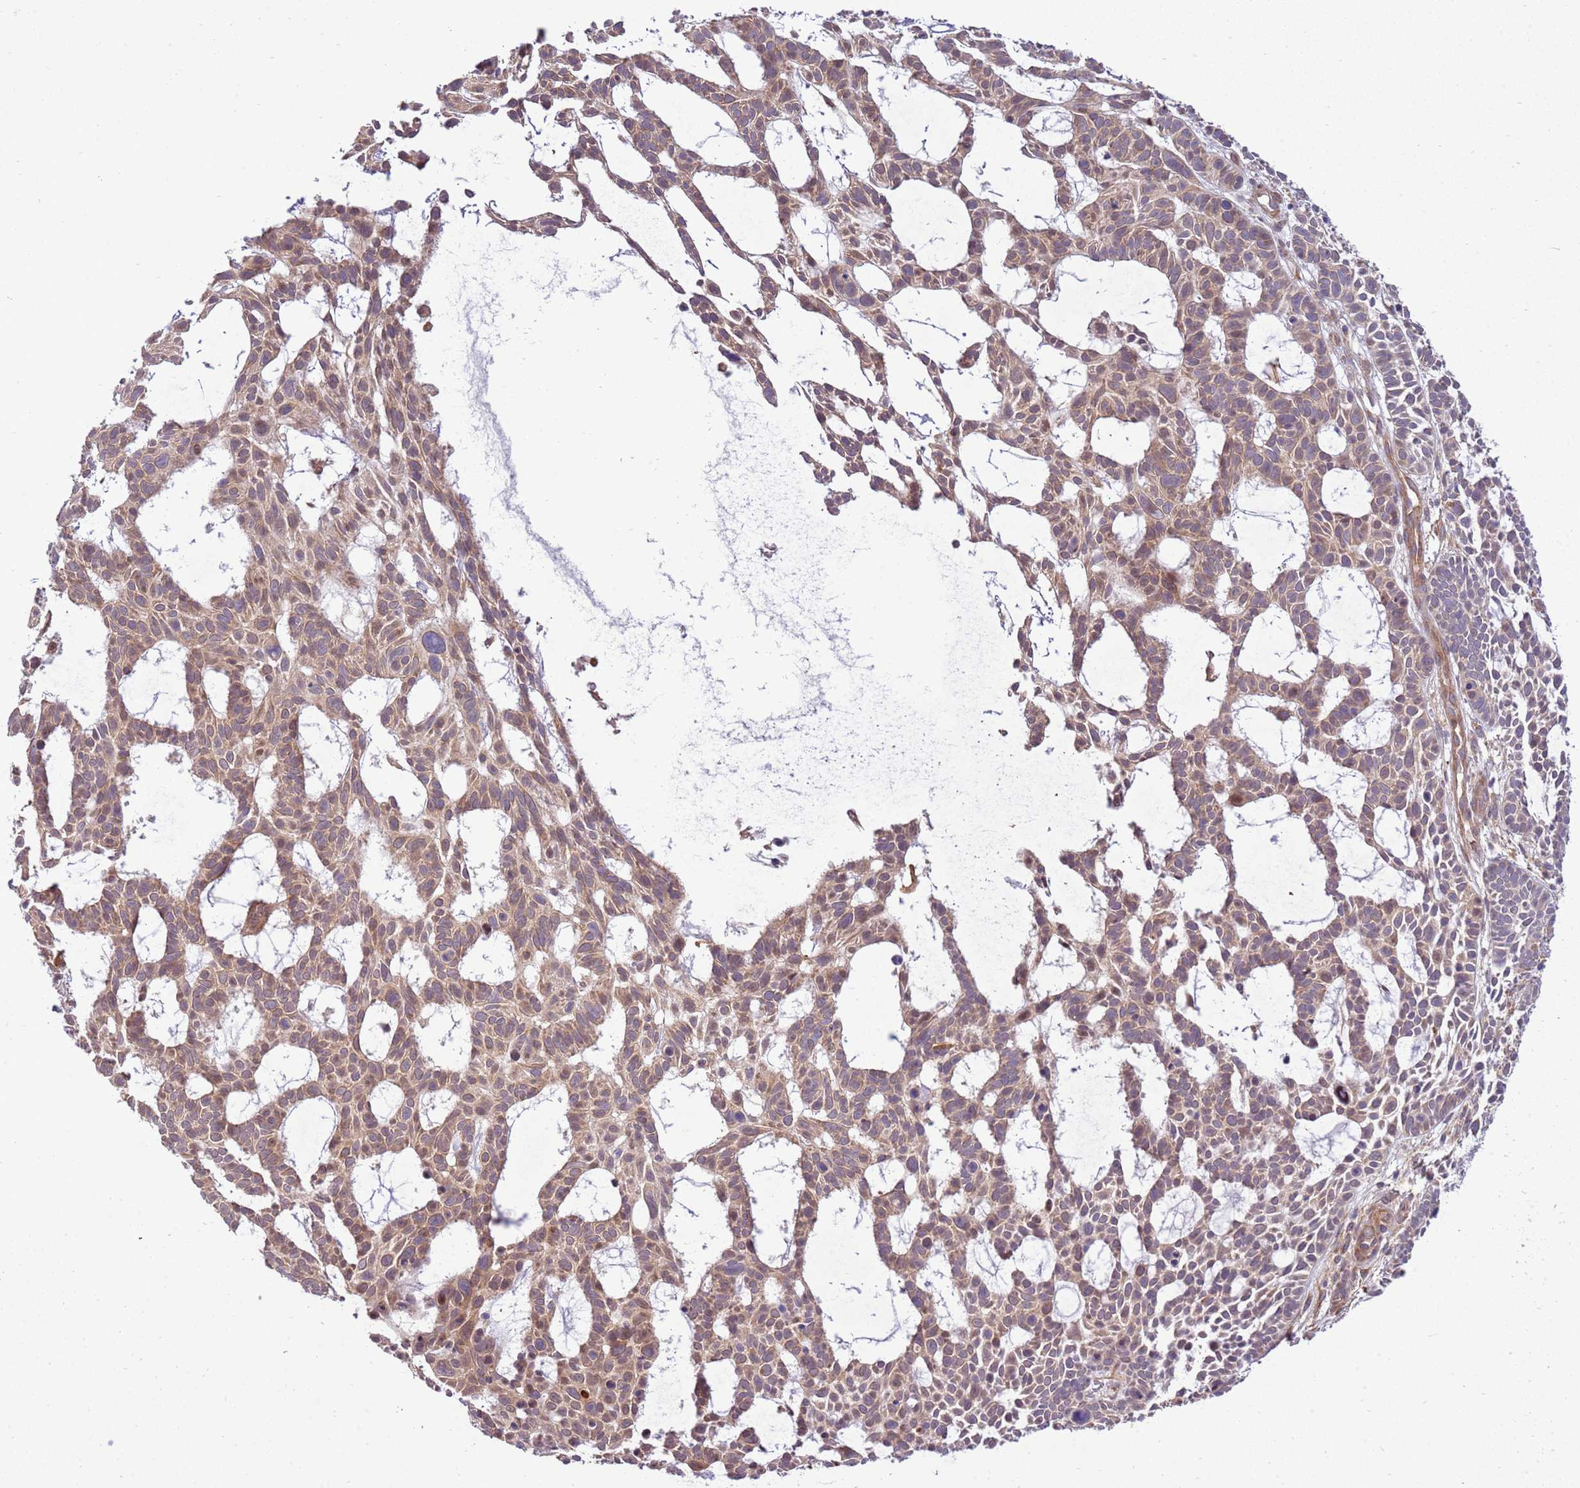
{"staining": {"intensity": "weak", "quantity": ">75%", "location": "cytoplasmic/membranous"}, "tissue": "skin cancer", "cell_type": "Tumor cells", "image_type": "cancer", "snomed": [{"axis": "morphology", "description": "Basal cell carcinoma"}, {"axis": "topography", "description": "Skin"}], "caption": "A brown stain labels weak cytoplasmic/membranous expression of a protein in skin cancer tumor cells.", "gene": "SCARA3", "patient": {"sex": "male", "age": 89}}